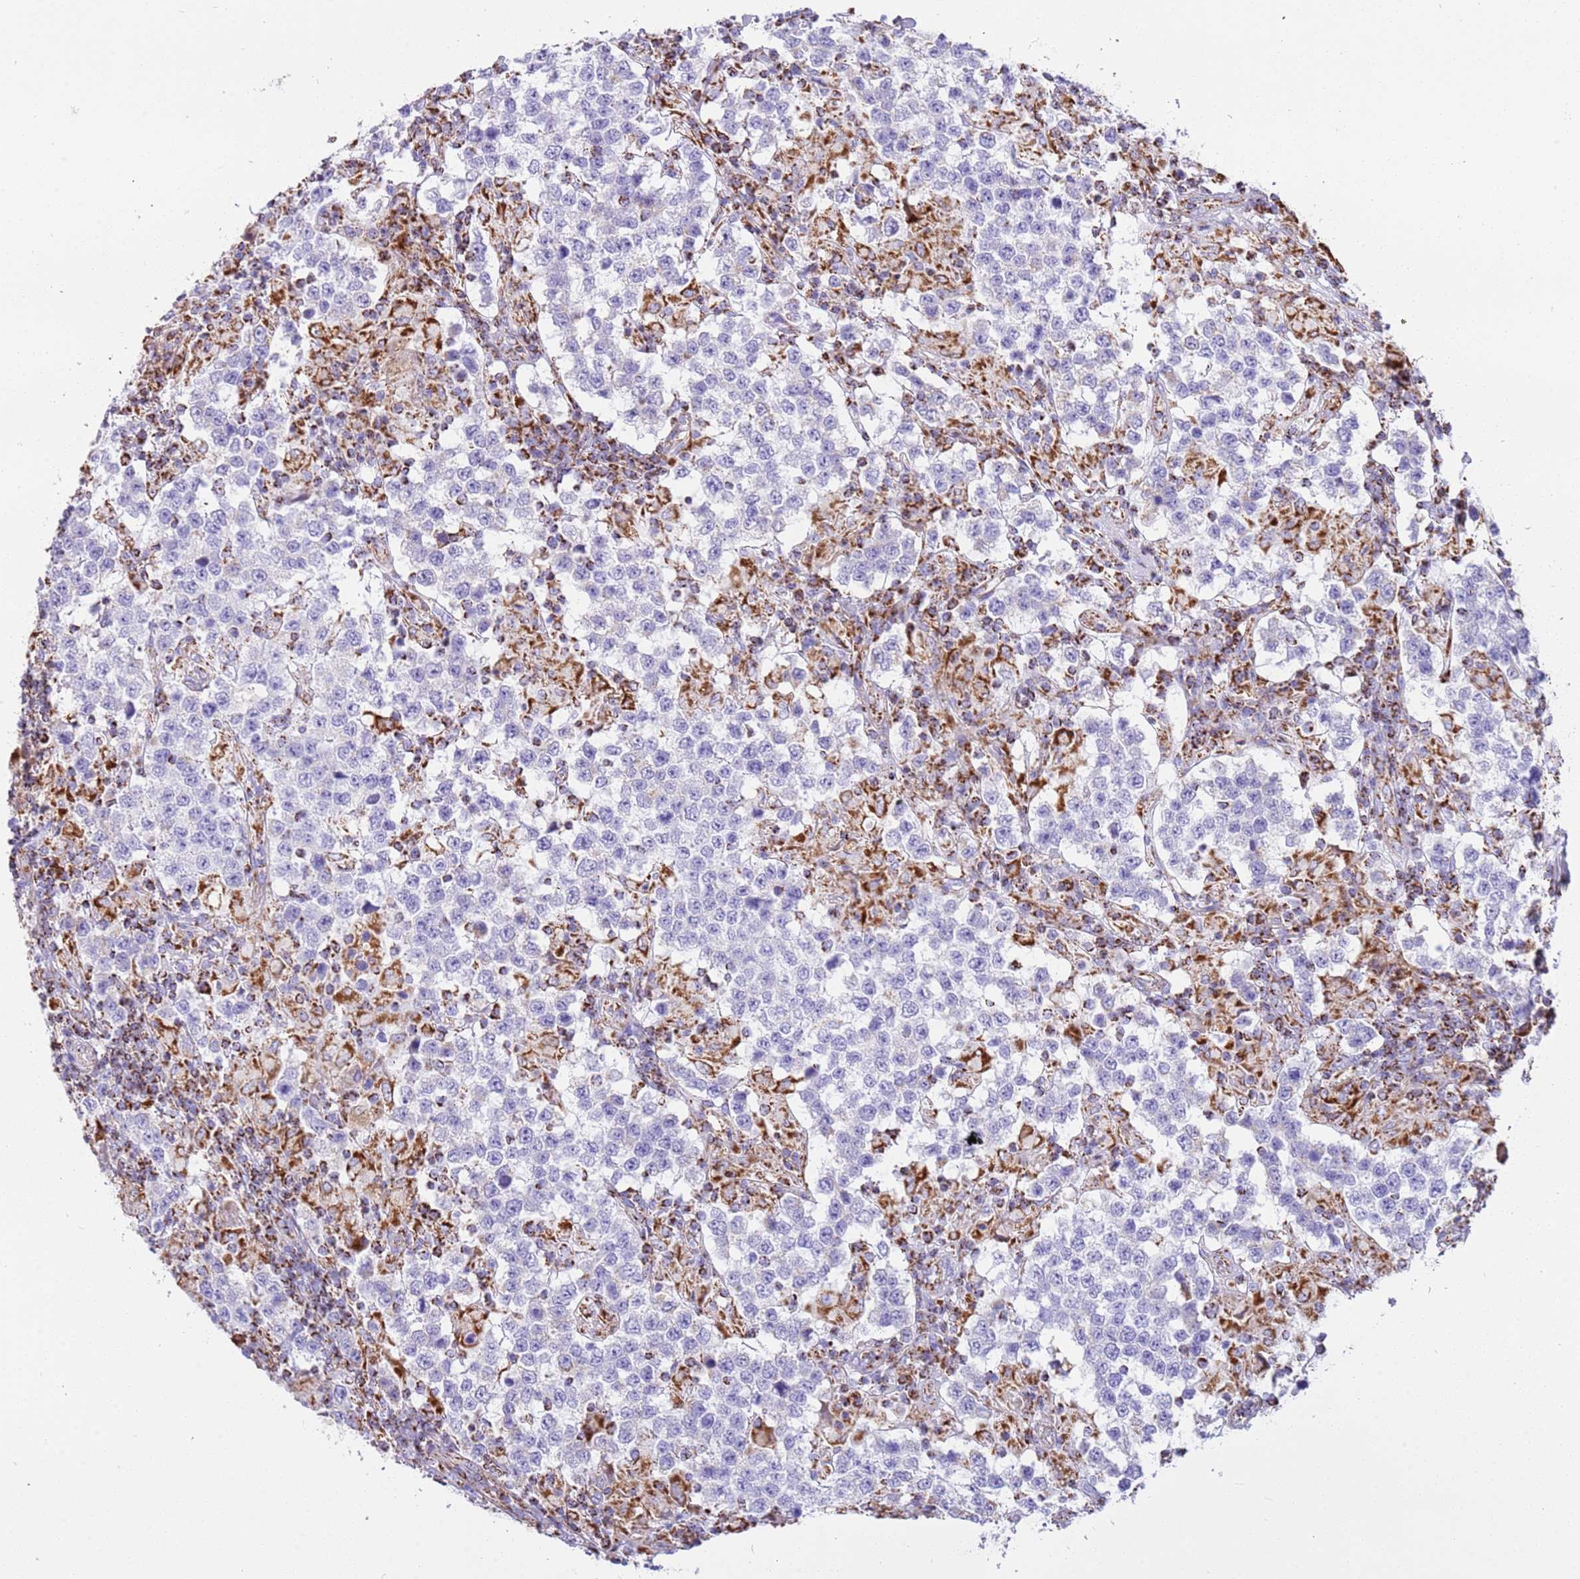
{"staining": {"intensity": "negative", "quantity": "none", "location": "none"}, "tissue": "testis cancer", "cell_type": "Tumor cells", "image_type": "cancer", "snomed": [{"axis": "morphology", "description": "Seminoma, NOS"}, {"axis": "morphology", "description": "Carcinoma, Embryonal, NOS"}, {"axis": "topography", "description": "Testis"}], "caption": "Testis cancer was stained to show a protein in brown. There is no significant positivity in tumor cells. Nuclei are stained in blue.", "gene": "SUCLG2", "patient": {"sex": "male", "age": 41}}